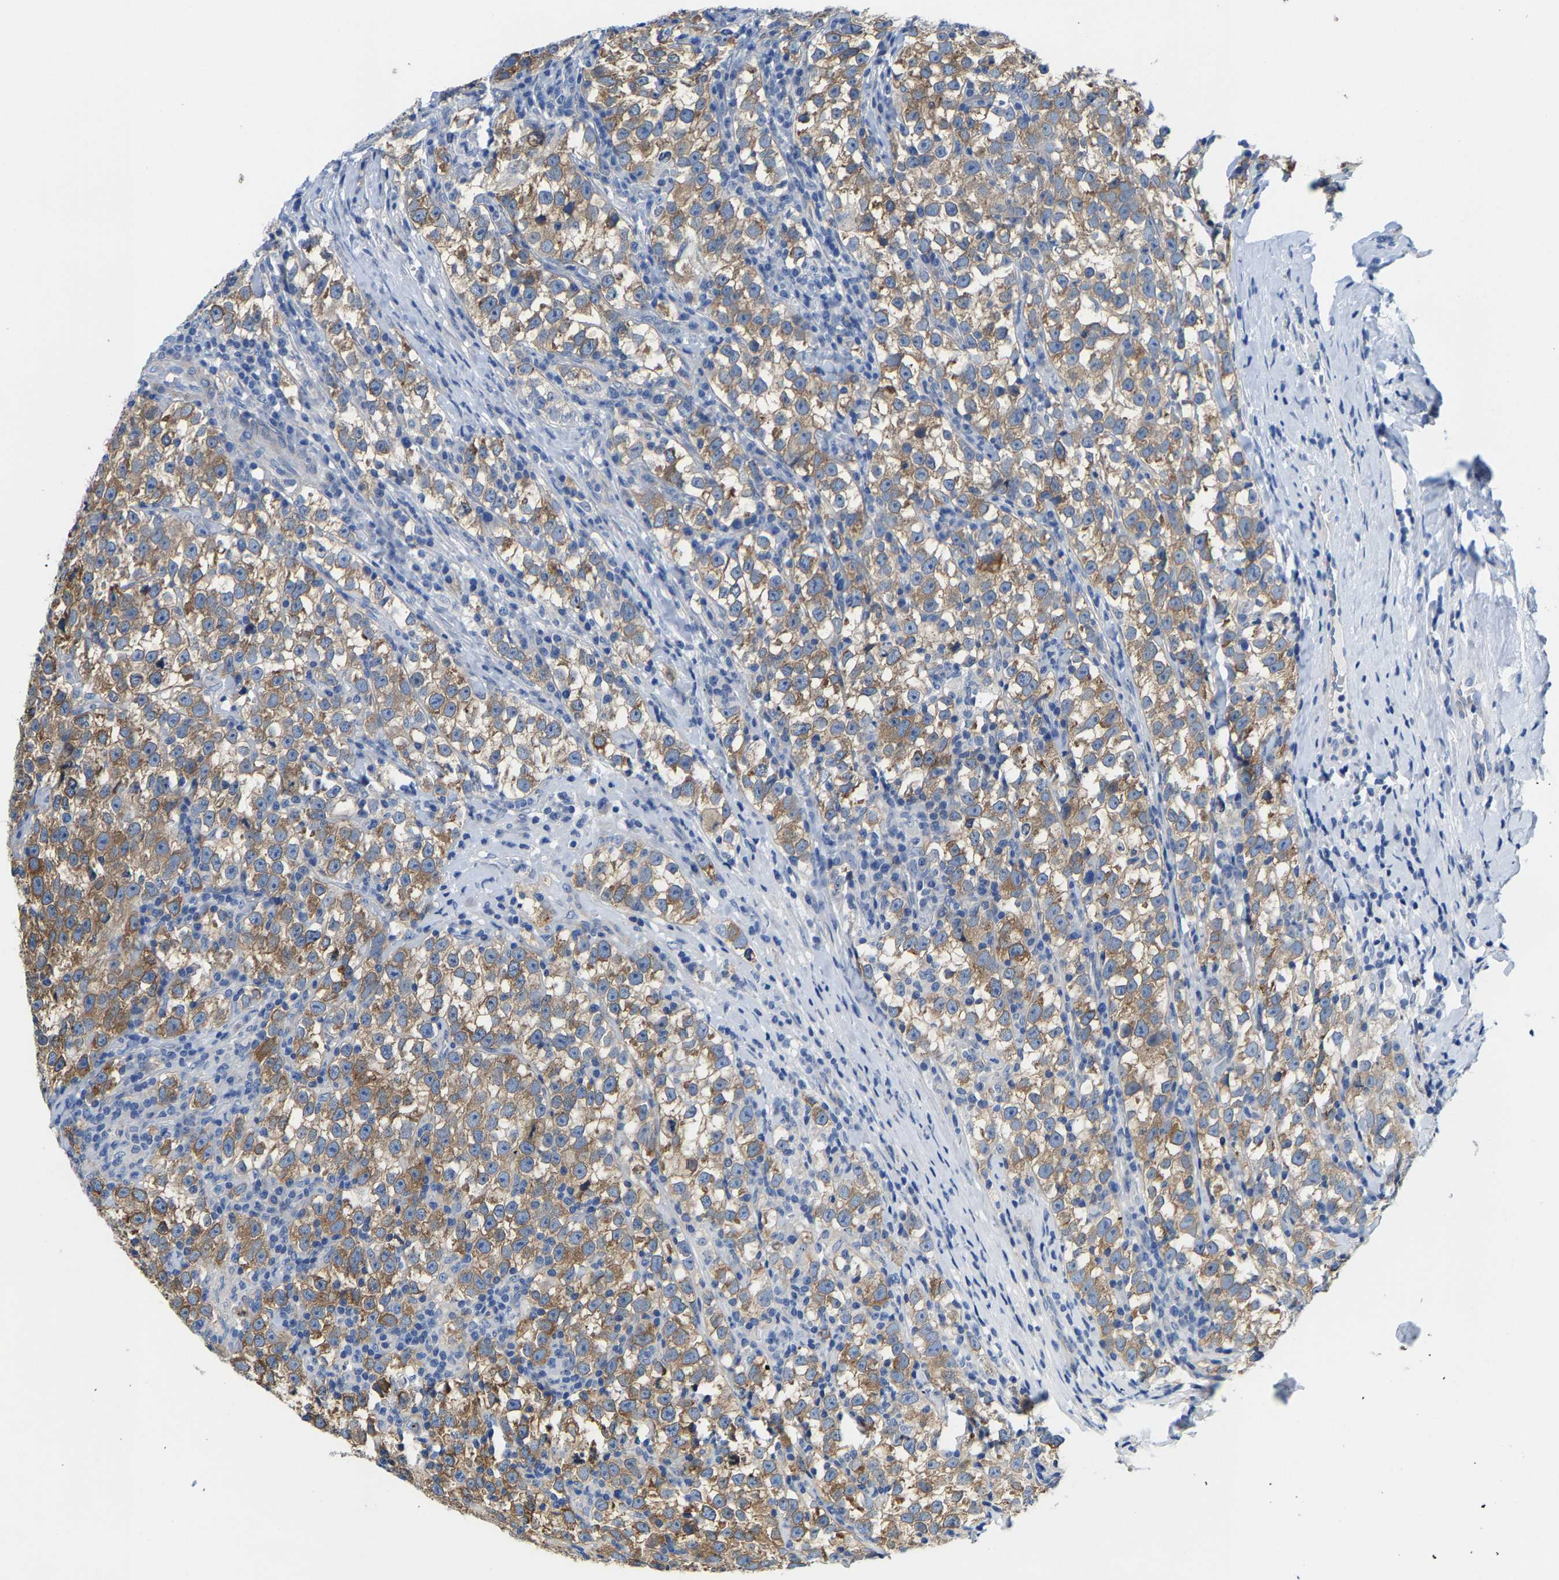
{"staining": {"intensity": "moderate", "quantity": ">75%", "location": "cytoplasmic/membranous"}, "tissue": "testis cancer", "cell_type": "Tumor cells", "image_type": "cancer", "snomed": [{"axis": "morphology", "description": "Normal tissue, NOS"}, {"axis": "morphology", "description": "Seminoma, NOS"}, {"axis": "topography", "description": "Testis"}], "caption": "This is a micrograph of immunohistochemistry staining of testis cancer (seminoma), which shows moderate expression in the cytoplasmic/membranous of tumor cells.", "gene": "DSCAM", "patient": {"sex": "male", "age": 43}}